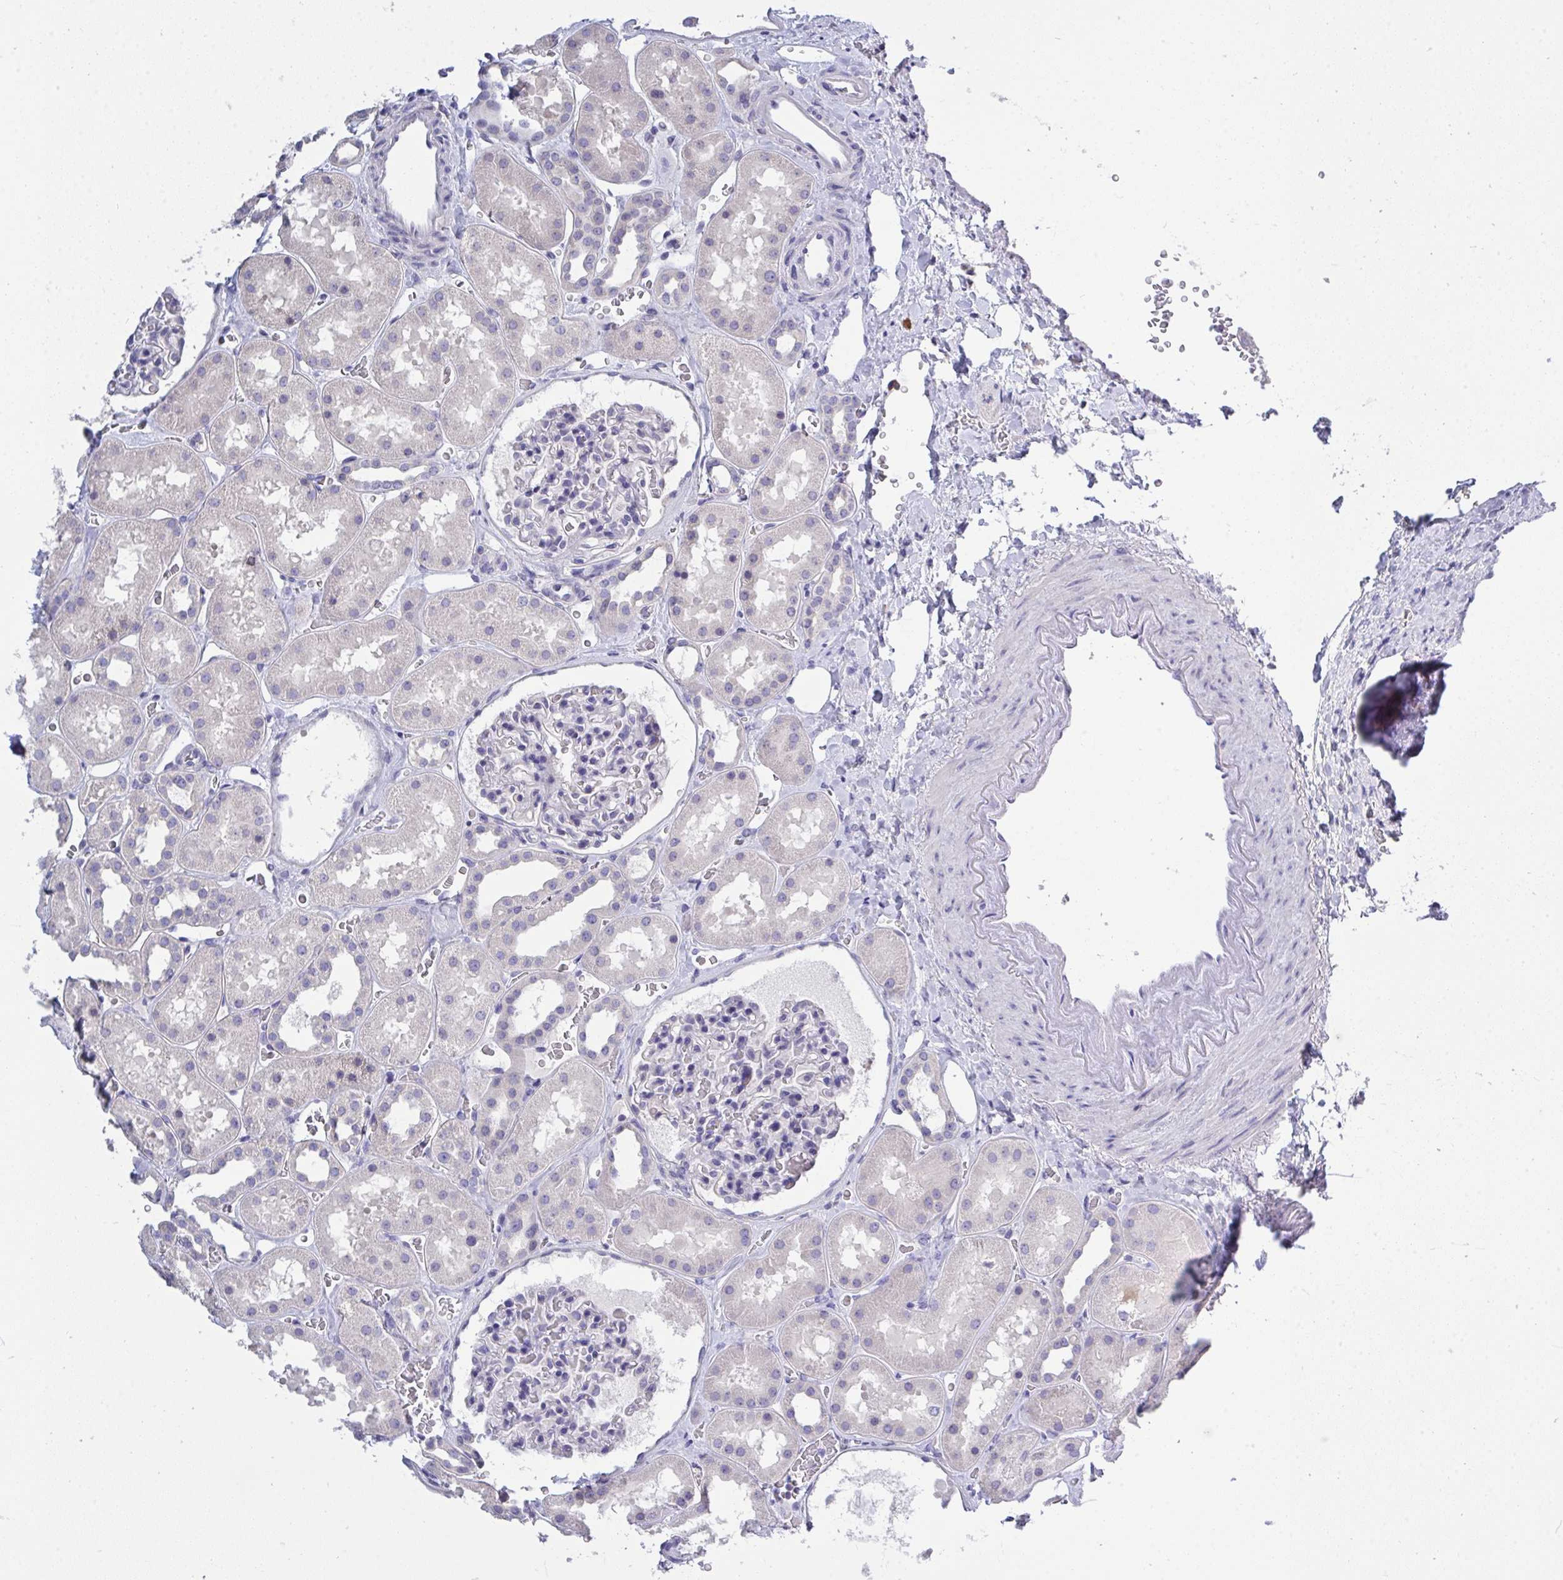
{"staining": {"intensity": "negative", "quantity": "none", "location": "none"}, "tissue": "kidney", "cell_type": "Cells in glomeruli", "image_type": "normal", "snomed": [{"axis": "morphology", "description": "Normal tissue, NOS"}, {"axis": "topography", "description": "Kidney"}], "caption": "The photomicrograph reveals no staining of cells in glomeruli in benign kidney. (DAB (3,3'-diaminobenzidine) immunohistochemistry with hematoxylin counter stain).", "gene": "LRRC58", "patient": {"sex": "female", "age": 41}}